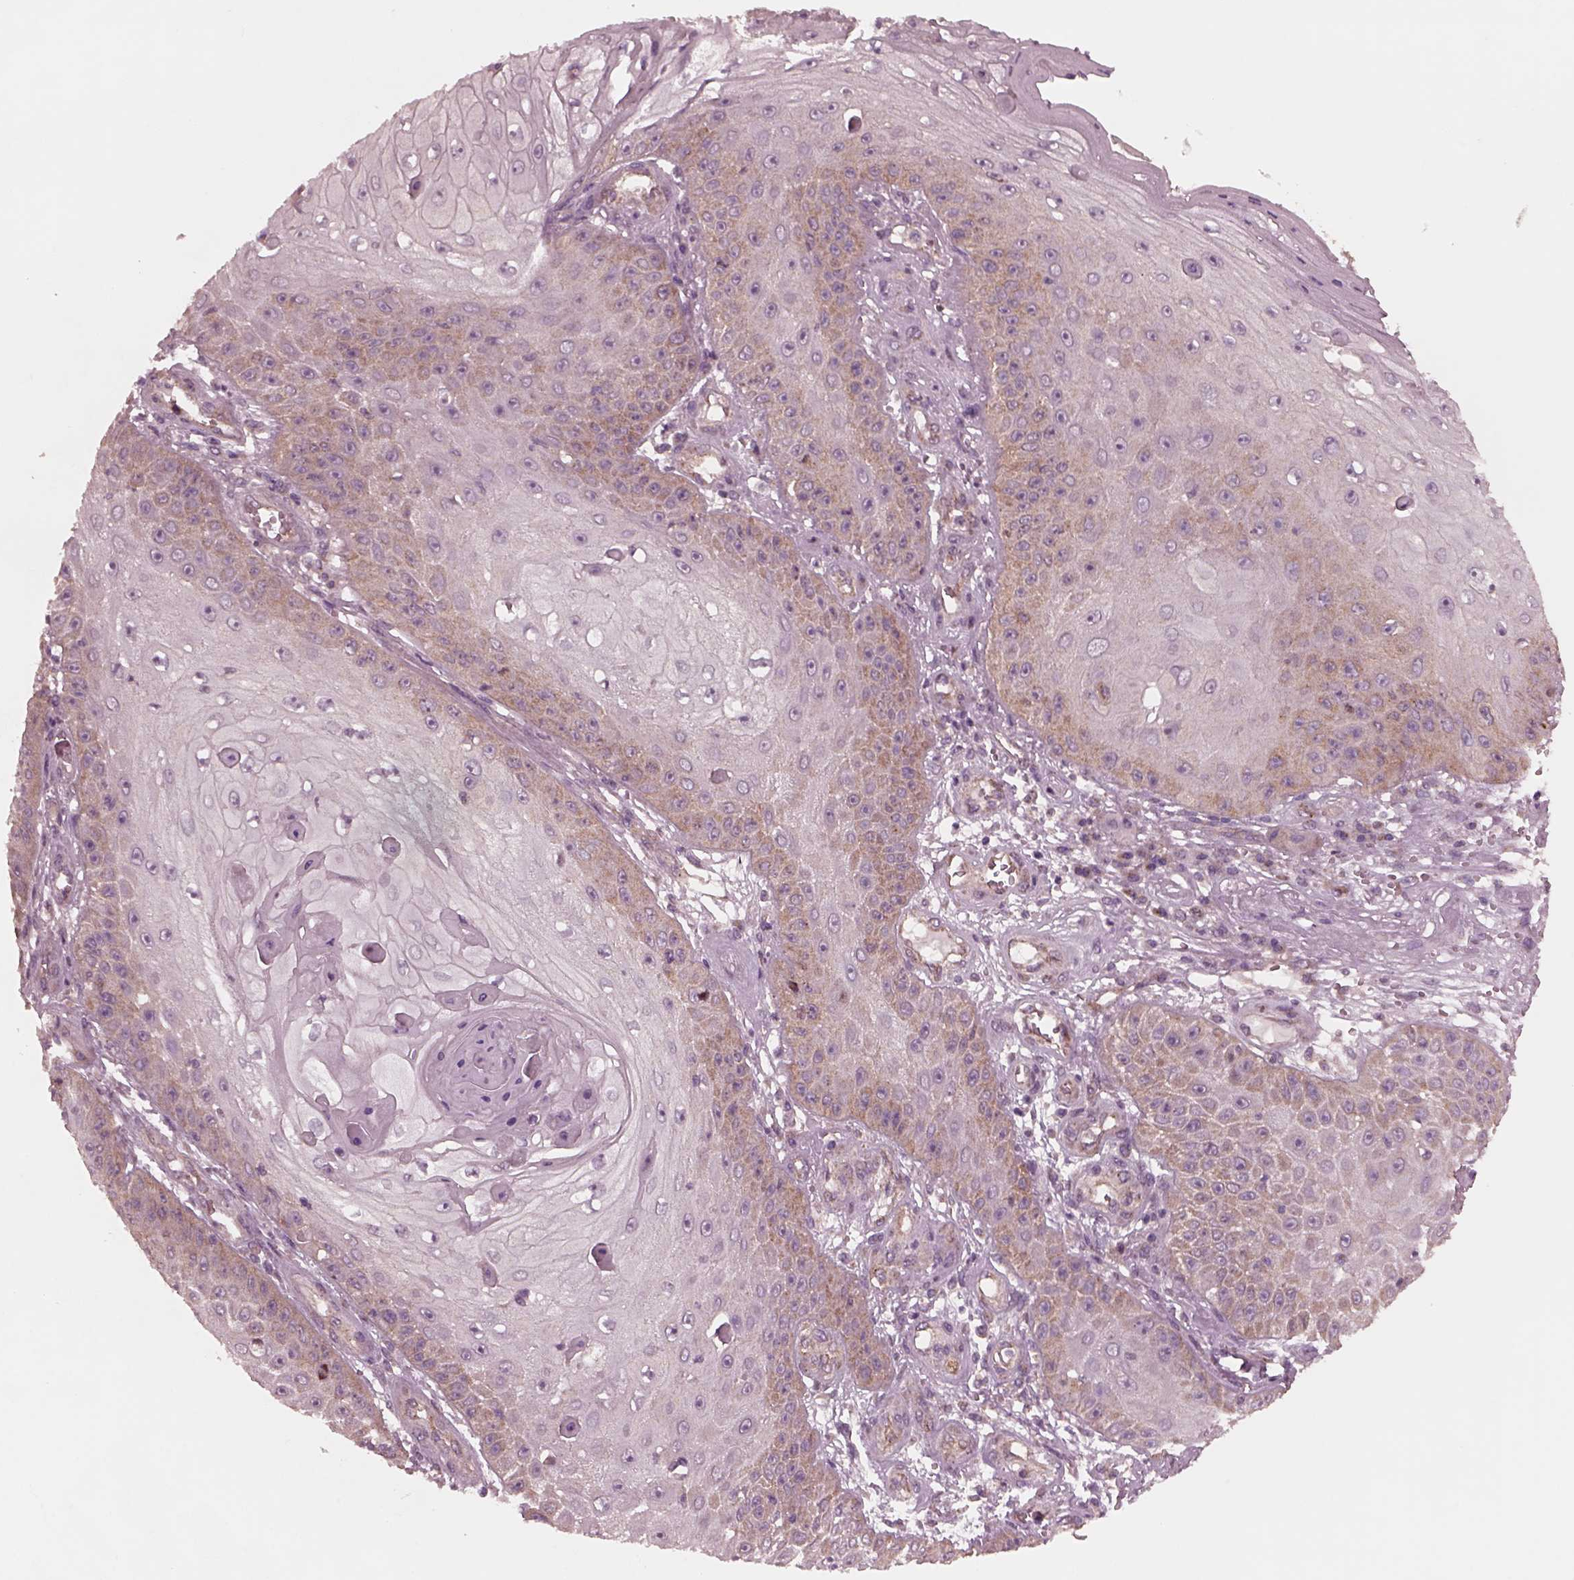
{"staining": {"intensity": "moderate", "quantity": "<25%", "location": "cytoplasmic/membranous"}, "tissue": "skin cancer", "cell_type": "Tumor cells", "image_type": "cancer", "snomed": [{"axis": "morphology", "description": "Squamous cell carcinoma, NOS"}, {"axis": "topography", "description": "Skin"}], "caption": "Moderate cytoplasmic/membranous expression is identified in approximately <25% of tumor cells in squamous cell carcinoma (skin).", "gene": "TUBG1", "patient": {"sex": "male", "age": 70}}